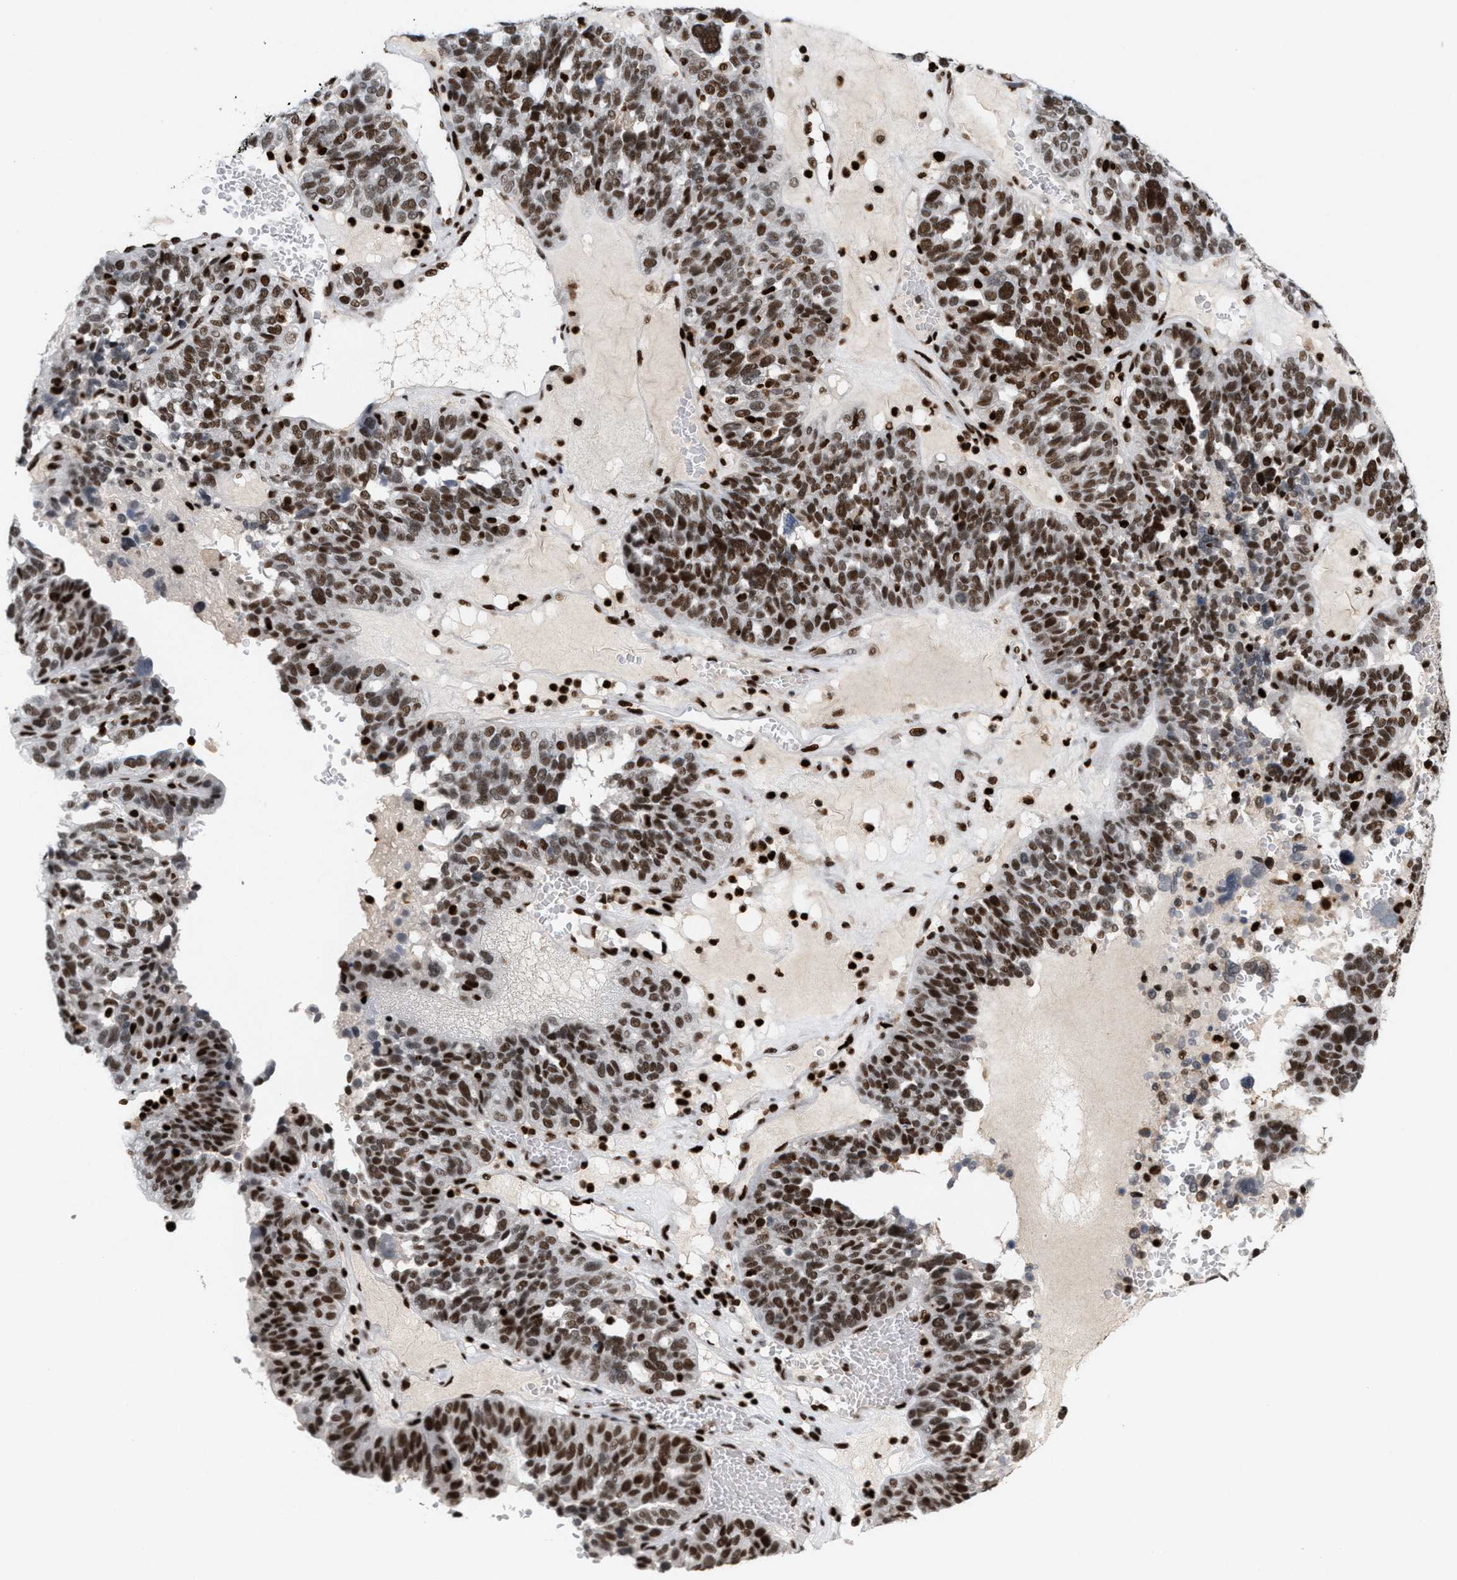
{"staining": {"intensity": "strong", "quantity": ">75%", "location": "nuclear"}, "tissue": "ovarian cancer", "cell_type": "Tumor cells", "image_type": "cancer", "snomed": [{"axis": "morphology", "description": "Cystadenocarcinoma, serous, NOS"}, {"axis": "topography", "description": "Ovary"}], "caption": "Brown immunohistochemical staining in human ovarian cancer shows strong nuclear positivity in about >75% of tumor cells. The staining was performed using DAB (3,3'-diaminobenzidine), with brown indicating positive protein expression. Nuclei are stained blue with hematoxylin.", "gene": "RNASEK-C17orf49", "patient": {"sex": "female", "age": 59}}